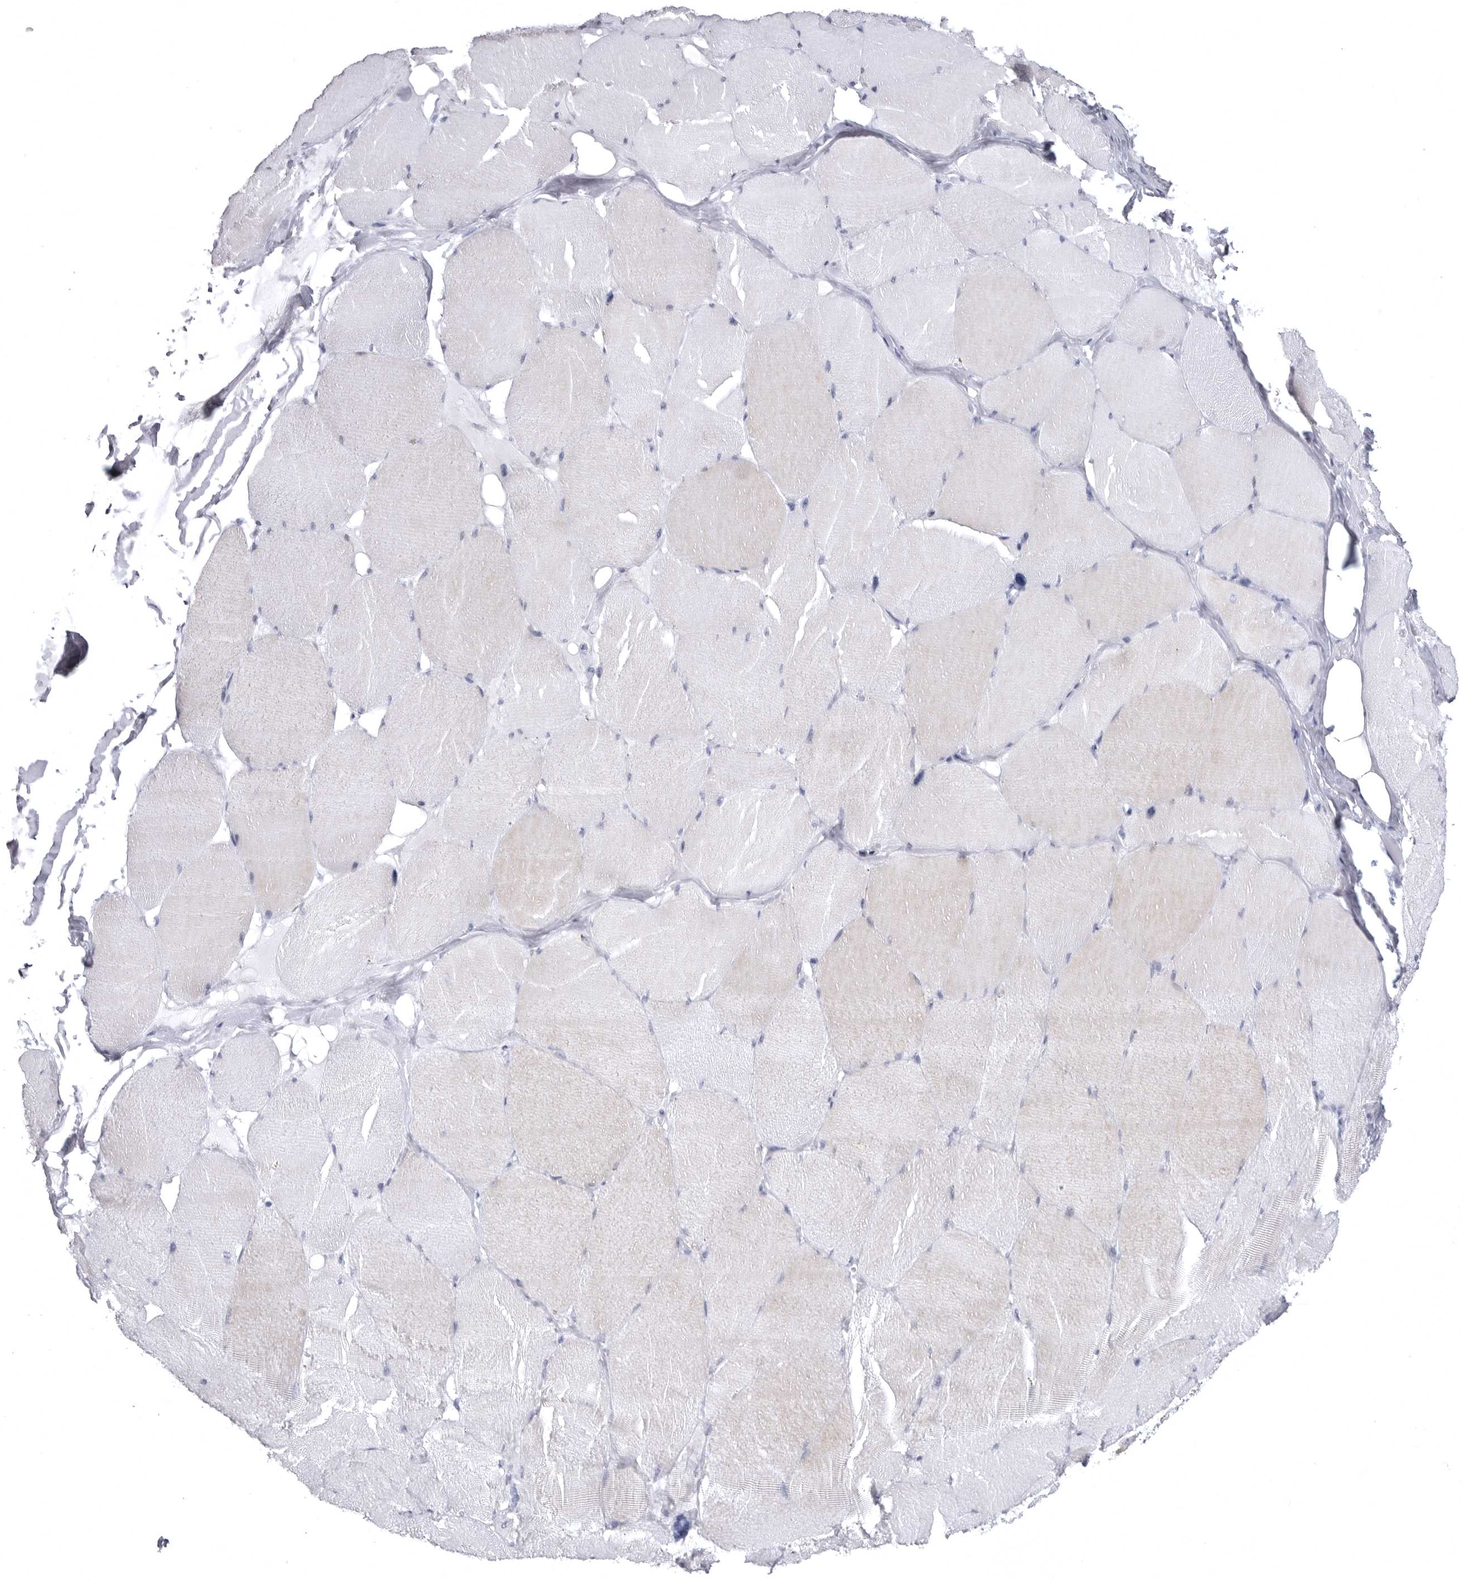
{"staining": {"intensity": "negative", "quantity": "none", "location": "none"}, "tissue": "skeletal muscle", "cell_type": "Myocytes", "image_type": "normal", "snomed": [{"axis": "morphology", "description": "Normal tissue, NOS"}, {"axis": "topography", "description": "Skin"}, {"axis": "topography", "description": "Skeletal muscle"}], "caption": "Micrograph shows no significant protein staining in myocytes of normal skeletal muscle.", "gene": "STAP2", "patient": {"sex": "male", "age": 83}}